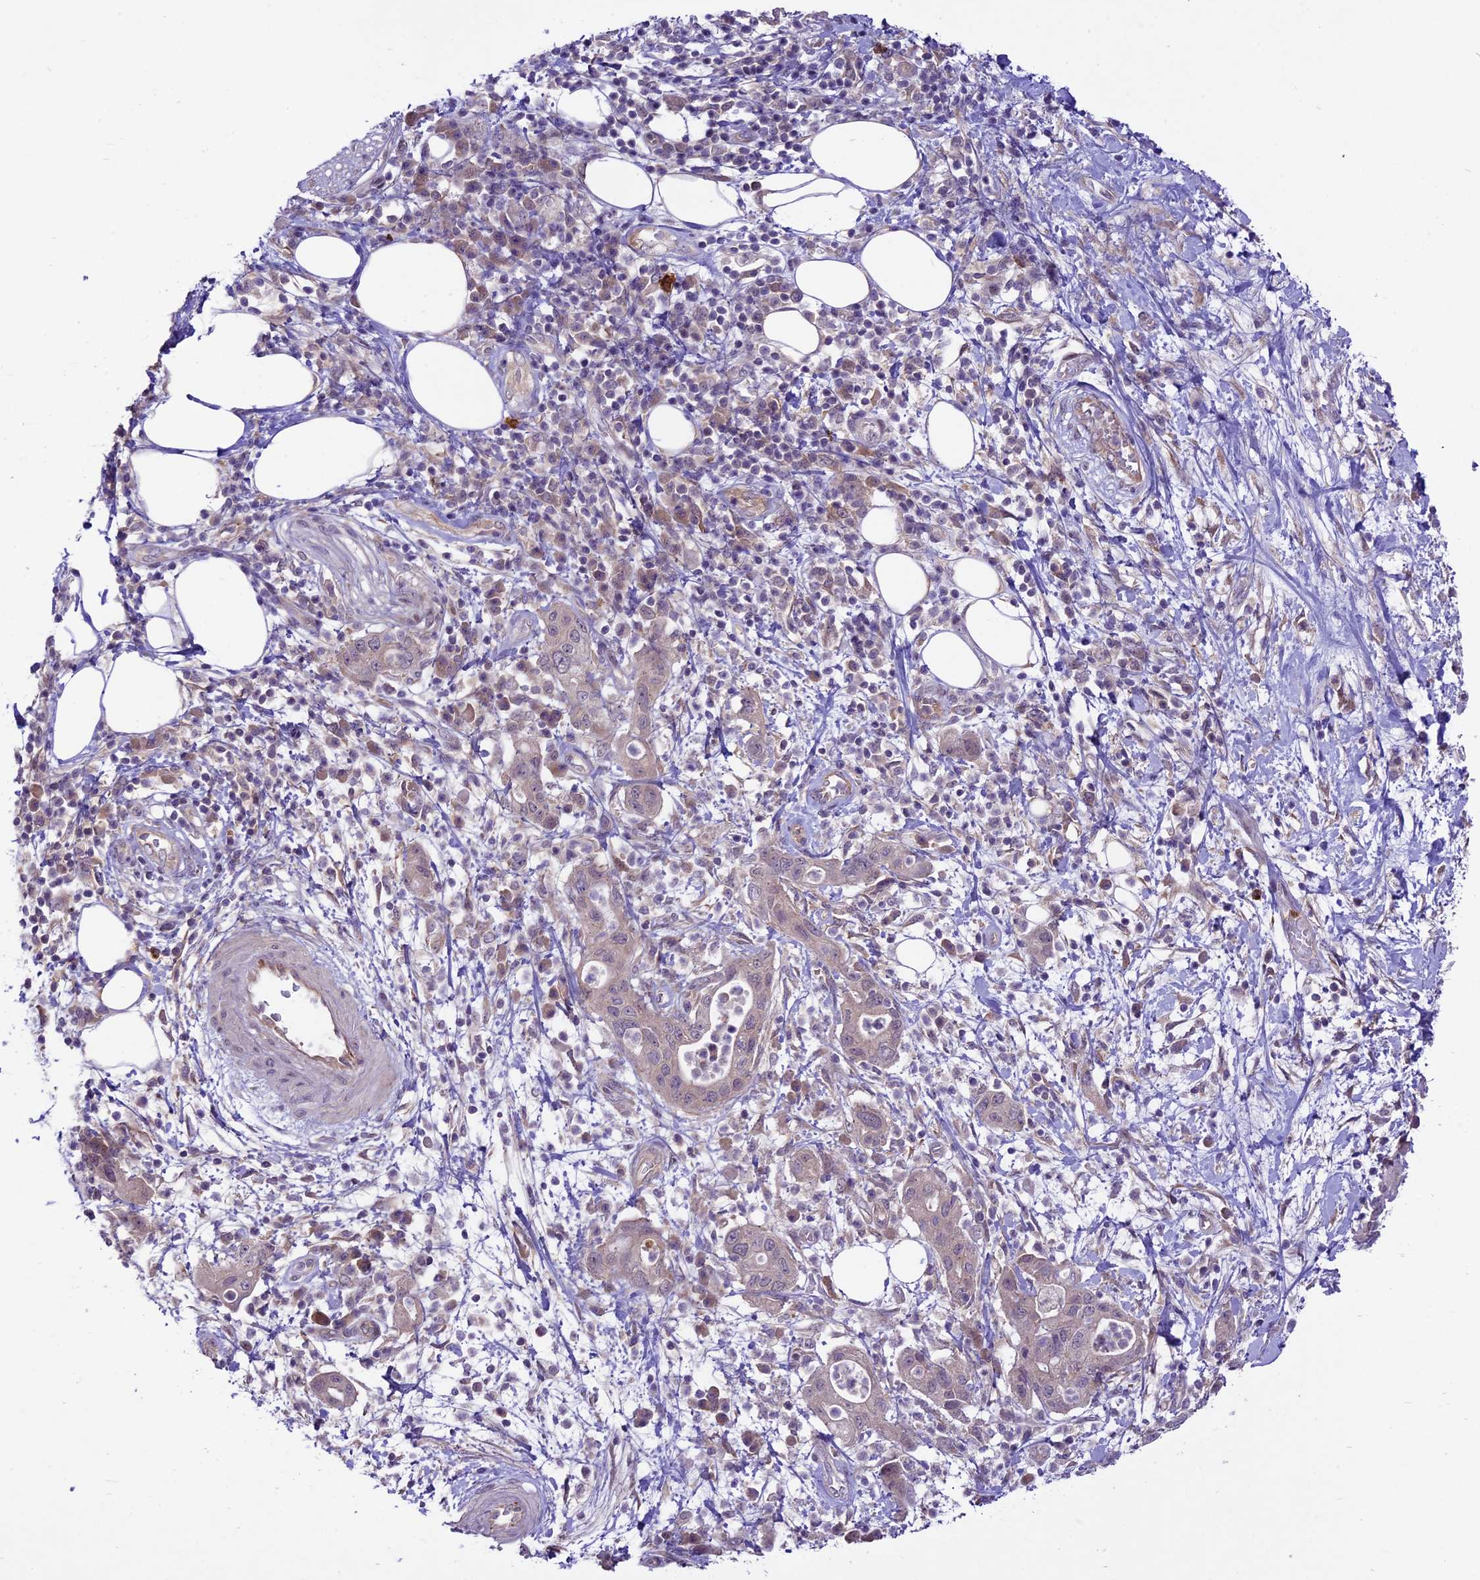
{"staining": {"intensity": "weak", "quantity": "25%-75%", "location": "cytoplasmic/membranous"}, "tissue": "pancreatic cancer", "cell_type": "Tumor cells", "image_type": "cancer", "snomed": [{"axis": "morphology", "description": "Adenocarcinoma, NOS"}, {"axis": "topography", "description": "Pancreas"}], "caption": "Immunohistochemical staining of adenocarcinoma (pancreatic) reveals low levels of weak cytoplasmic/membranous staining in approximately 25%-75% of tumor cells. Immunohistochemistry (ihc) stains the protein of interest in brown and the nuclei are stained blue.", "gene": "SPRED1", "patient": {"sex": "female", "age": 73}}